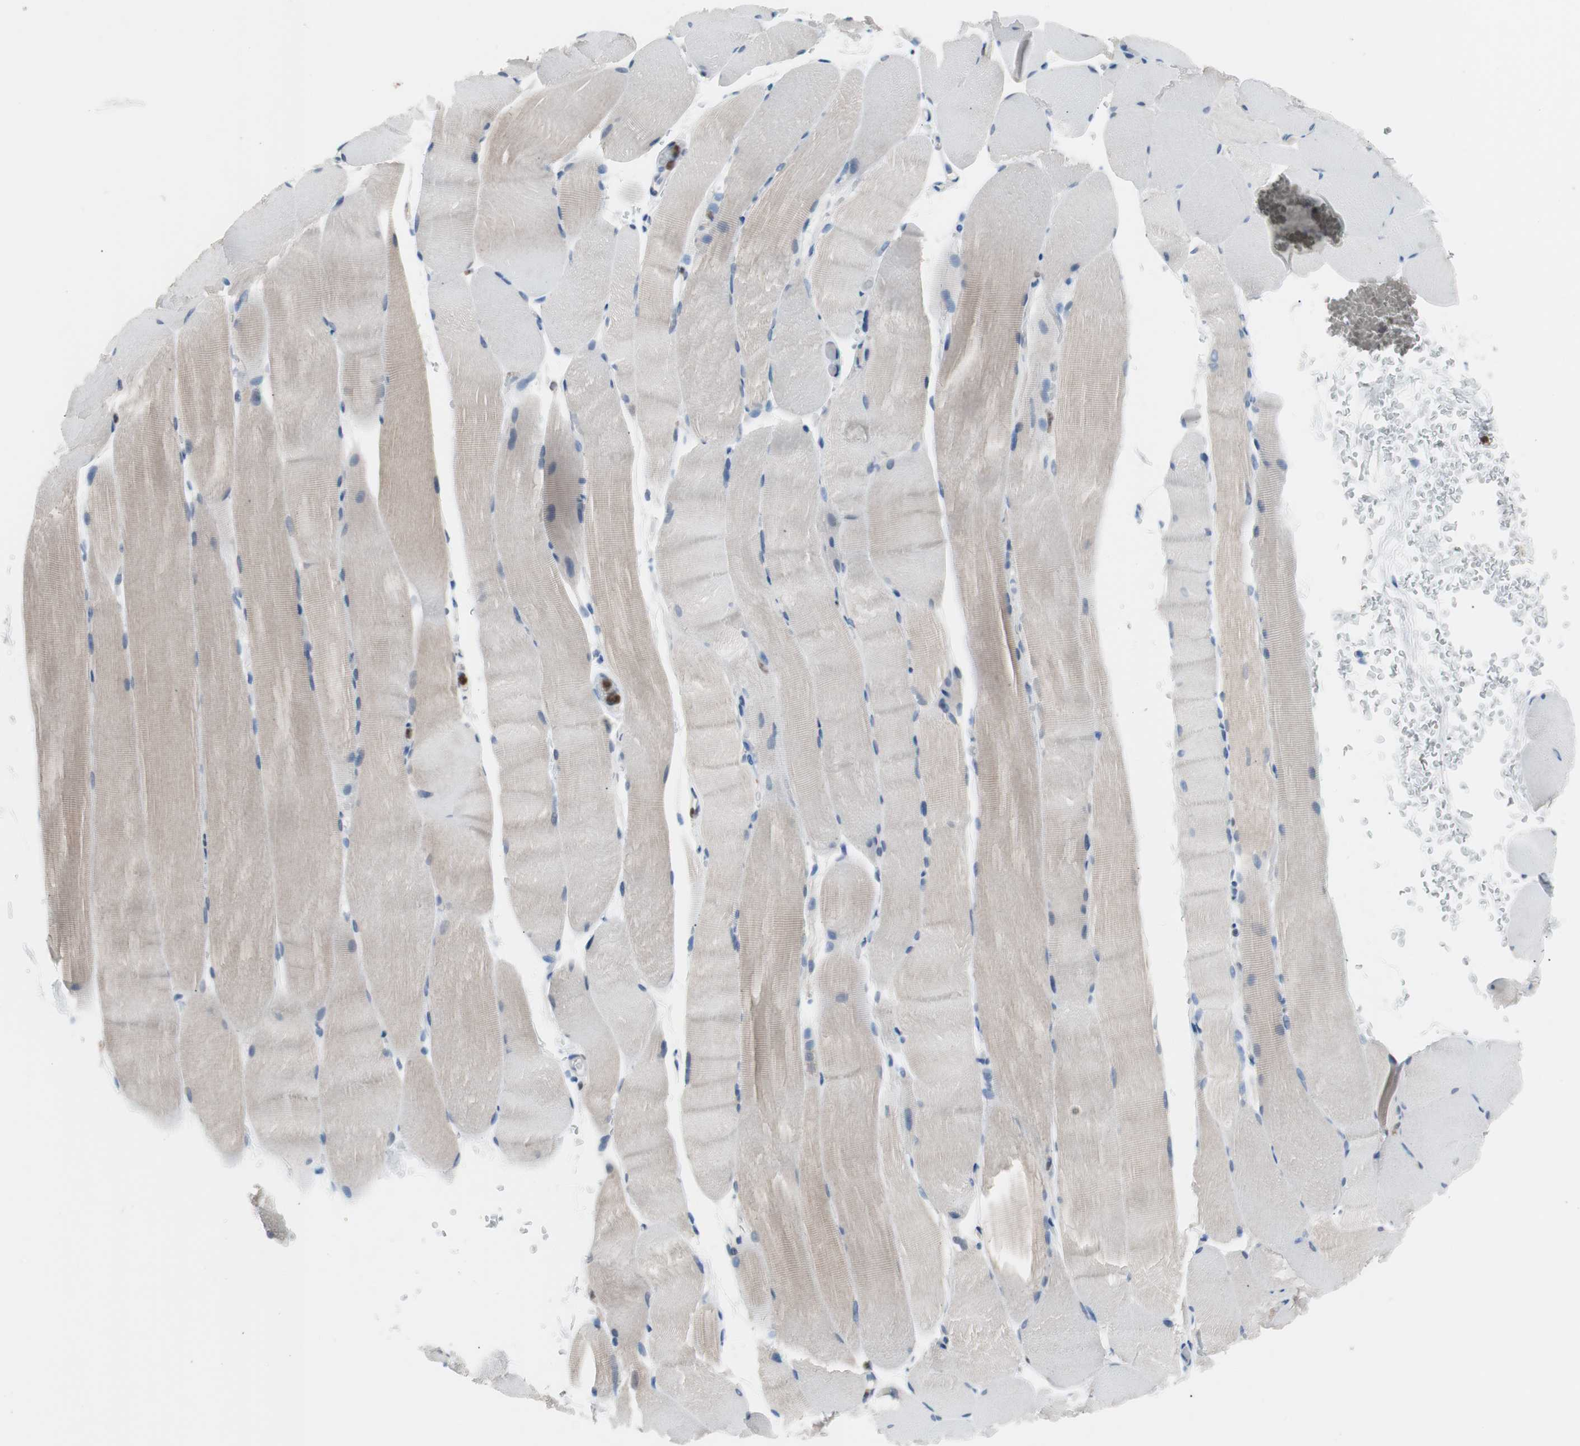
{"staining": {"intensity": "weak", "quantity": "<25%", "location": "cytoplasmic/membranous"}, "tissue": "skeletal muscle", "cell_type": "Myocytes", "image_type": "normal", "snomed": [{"axis": "morphology", "description": "Normal tissue, NOS"}, {"axis": "topography", "description": "Skeletal muscle"}, {"axis": "topography", "description": "Parathyroid gland"}], "caption": "Immunohistochemical staining of benign skeletal muscle demonstrates no significant positivity in myocytes. (Brightfield microscopy of DAB immunohistochemistry (IHC) at high magnification).", "gene": "IL18", "patient": {"sex": "female", "age": 37}}